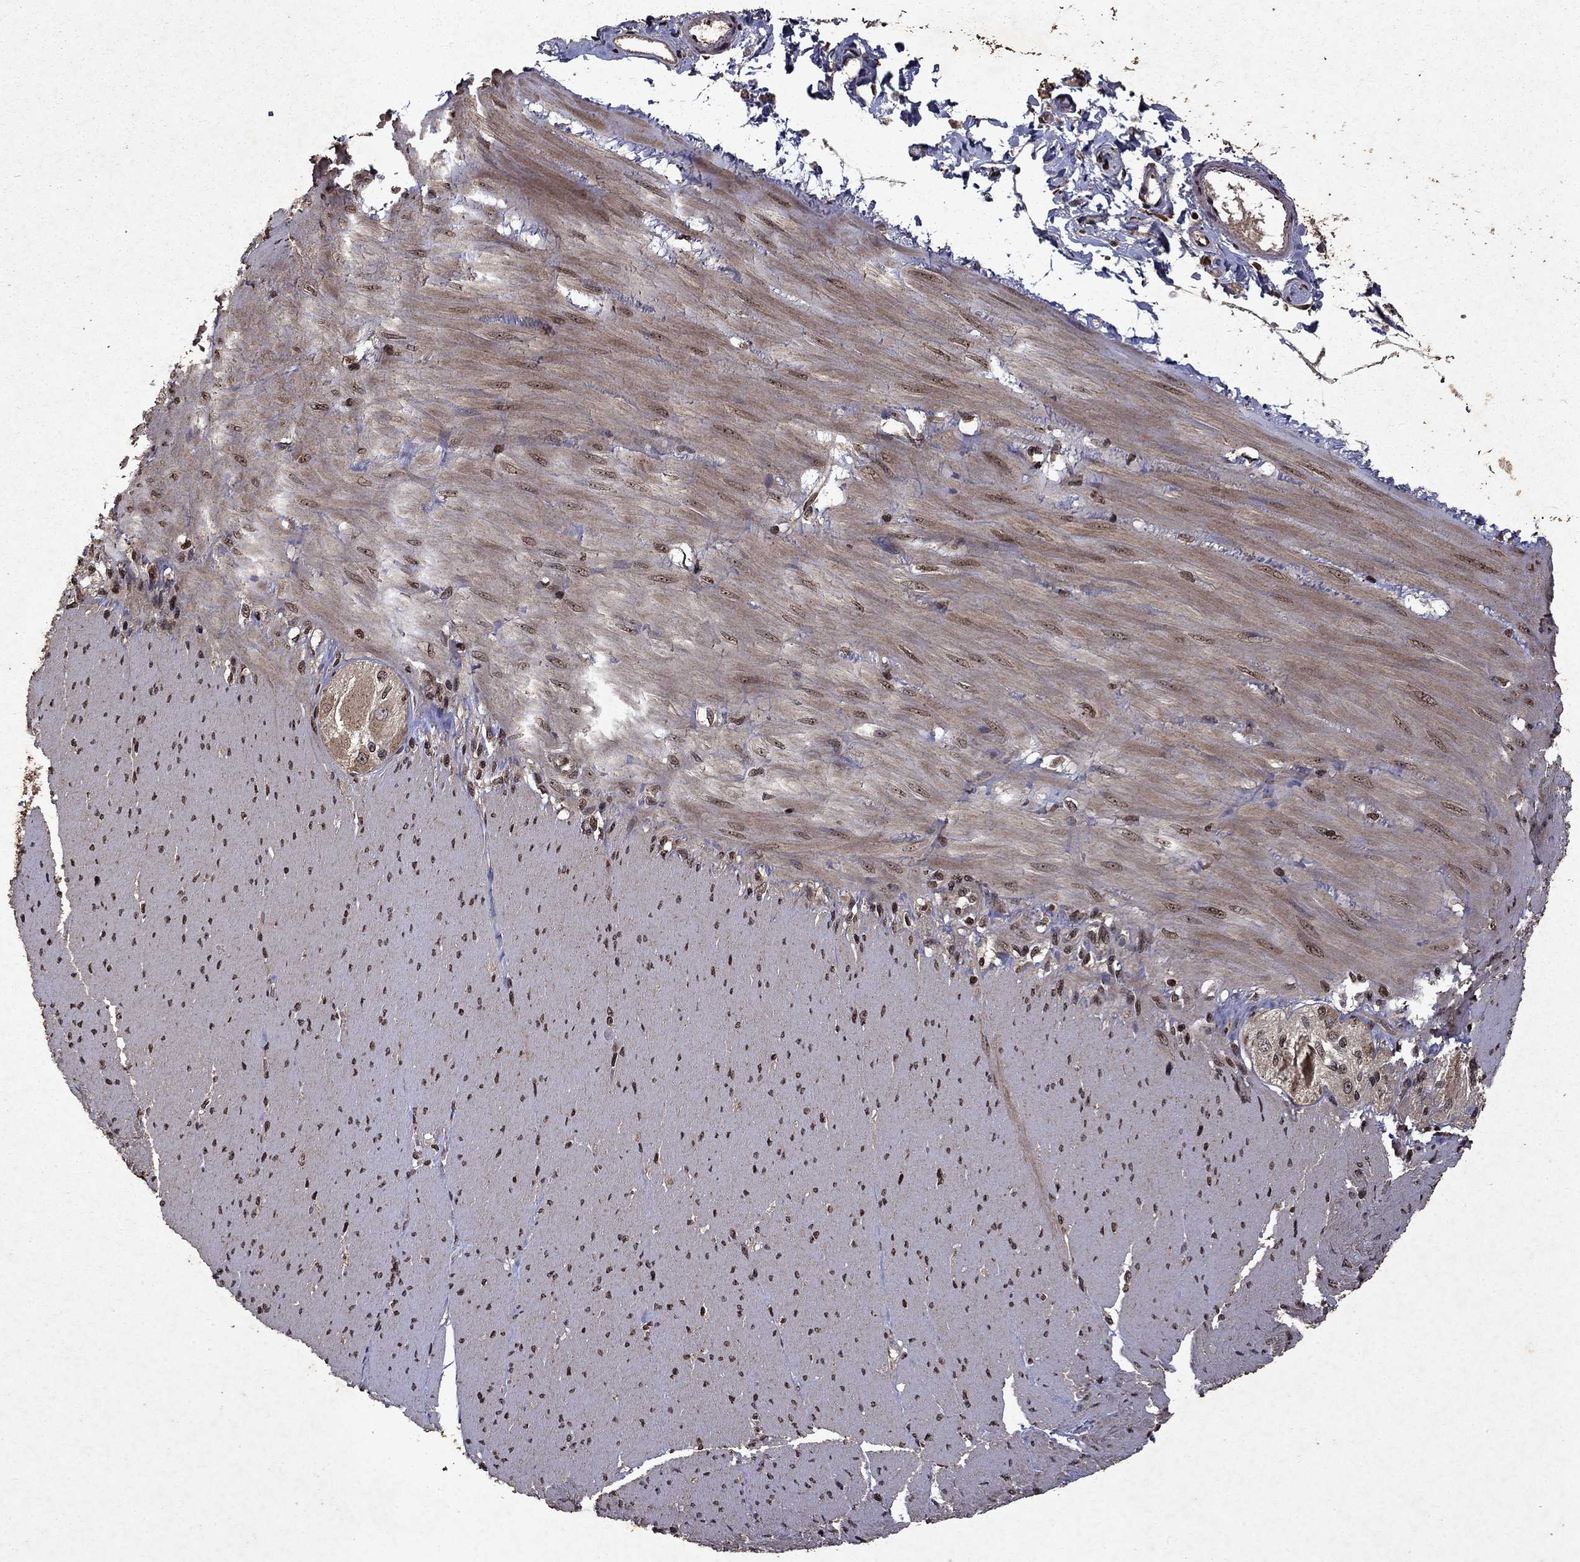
{"staining": {"intensity": "weak", "quantity": "25%-75%", "location": "cytoplasmic/membranous"}, "tissue": "adipose tissue", "cell_type": "Adipocytes", "image_type": "normal", "snomed": [{"axis": "morphology", "description": "Normal tissue, NOS"}, {"axis": "topography", "description": "Smooth muscle"}, {"axis": "topography", "description": "Duodenum"}, {"axis": "topography", "description": "Peripheral nerve tissue"}], "caption": "Immunohistochemical staining of unremarkable adipose tissue reveals 25%-75% levels of weak cytoplasmic/membranous protein staining in about 25%-75% of adipocytes.", "gene": "PIN4", "patient": {"sex": "female", "age": 61}}